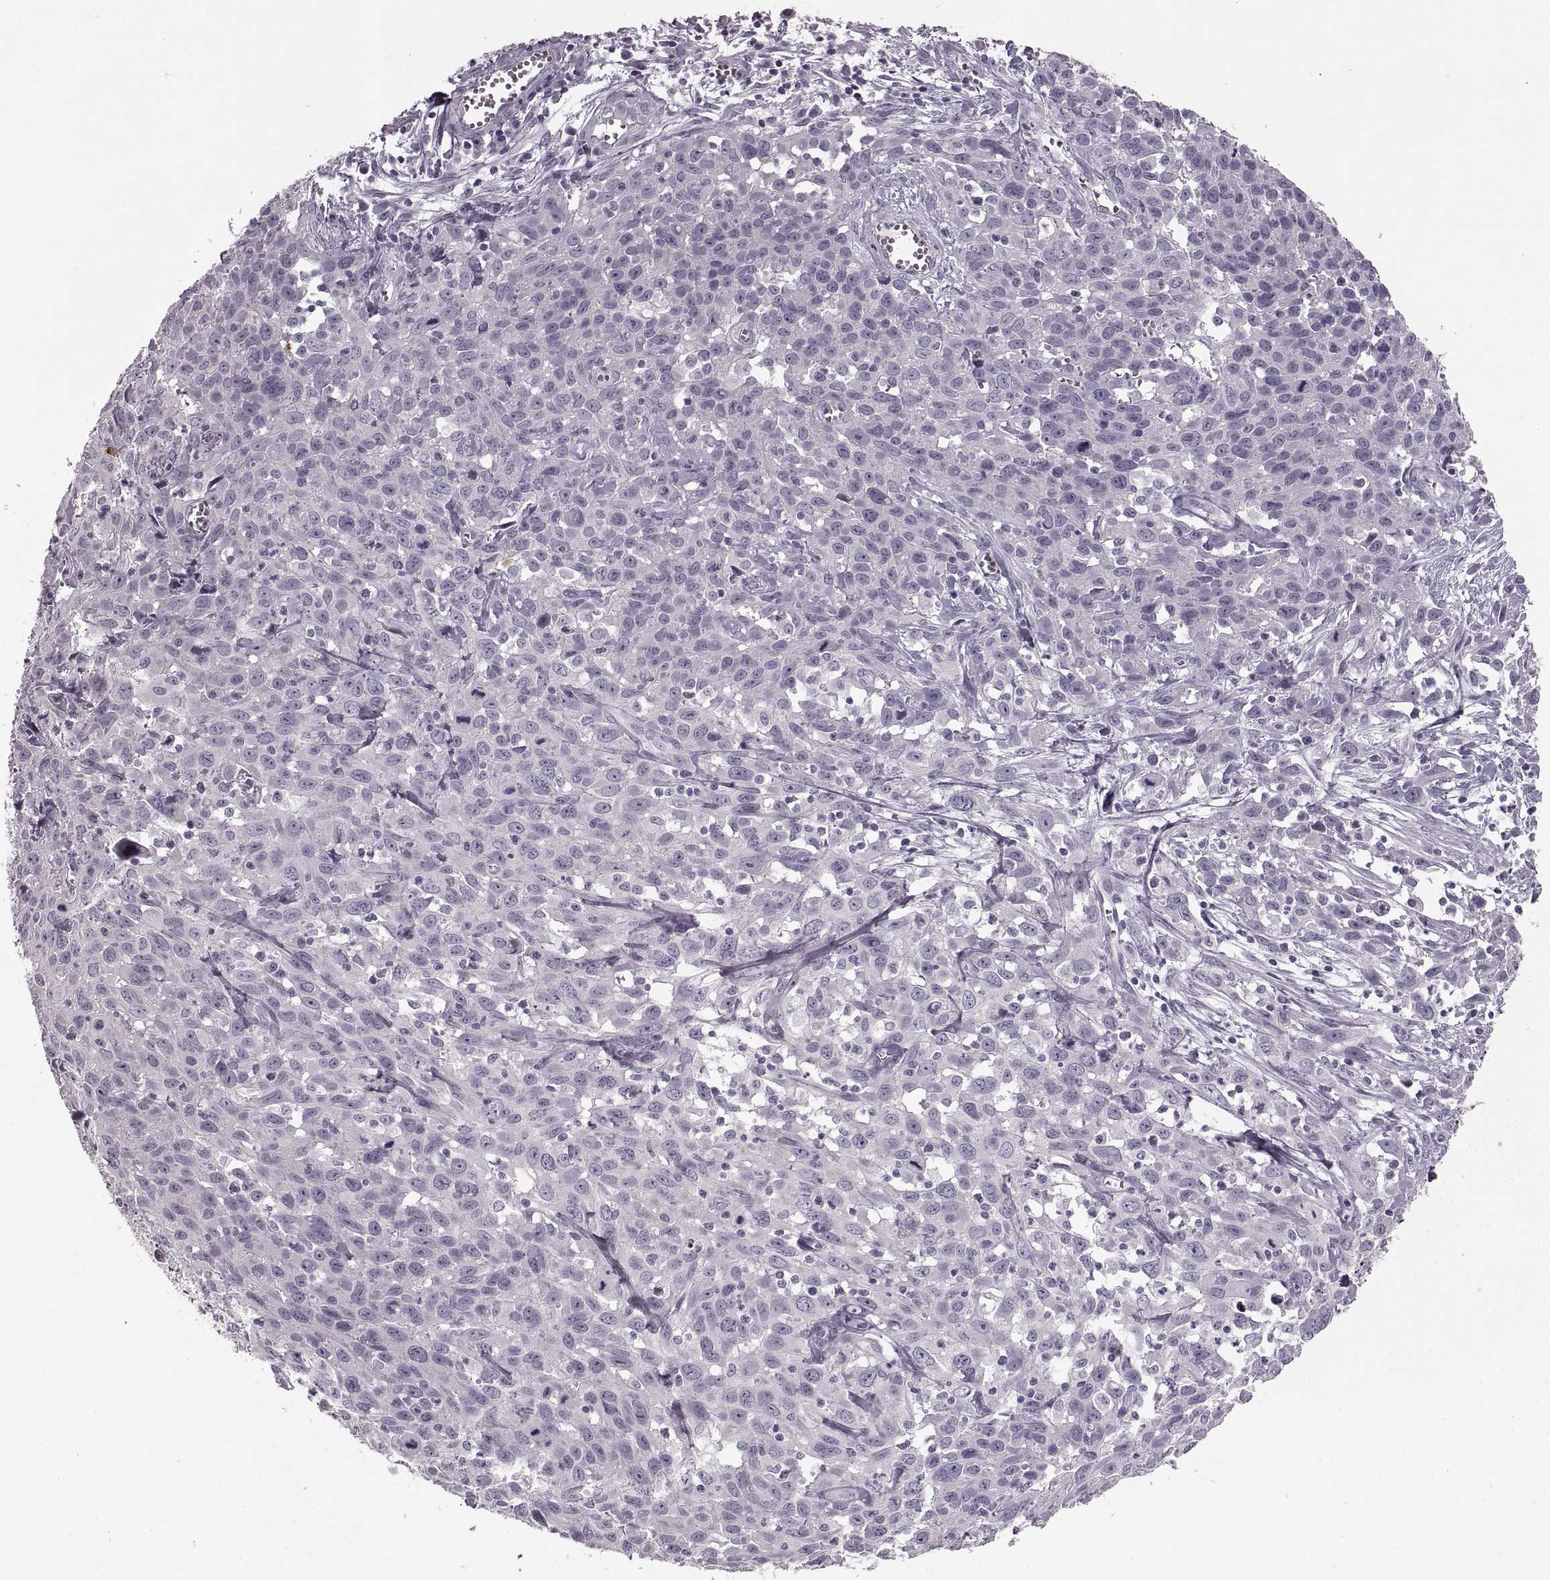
{"staining": {"intensity": "negative", "quantity": "none", "location": "none"}, "tissue": "cervical cancer", "cell_type": "Tumor cells", "image_type": "cancer", "snomed": [{"axis": "morphology", "description": "Squamous cell carcinoma, NOS"}, {"axis": "topography", "description": "Cervix"}], "caption": "Tumor cells are negative for brown protein staining in cervical cancer. The staining is performed using DAB (3,3'-diaminobenzidine) brown chromogen with nuclei counter-stained in using hematoxylin.", "gene": "CNTN1", "patient": {"sex": "female", "age": 38}}